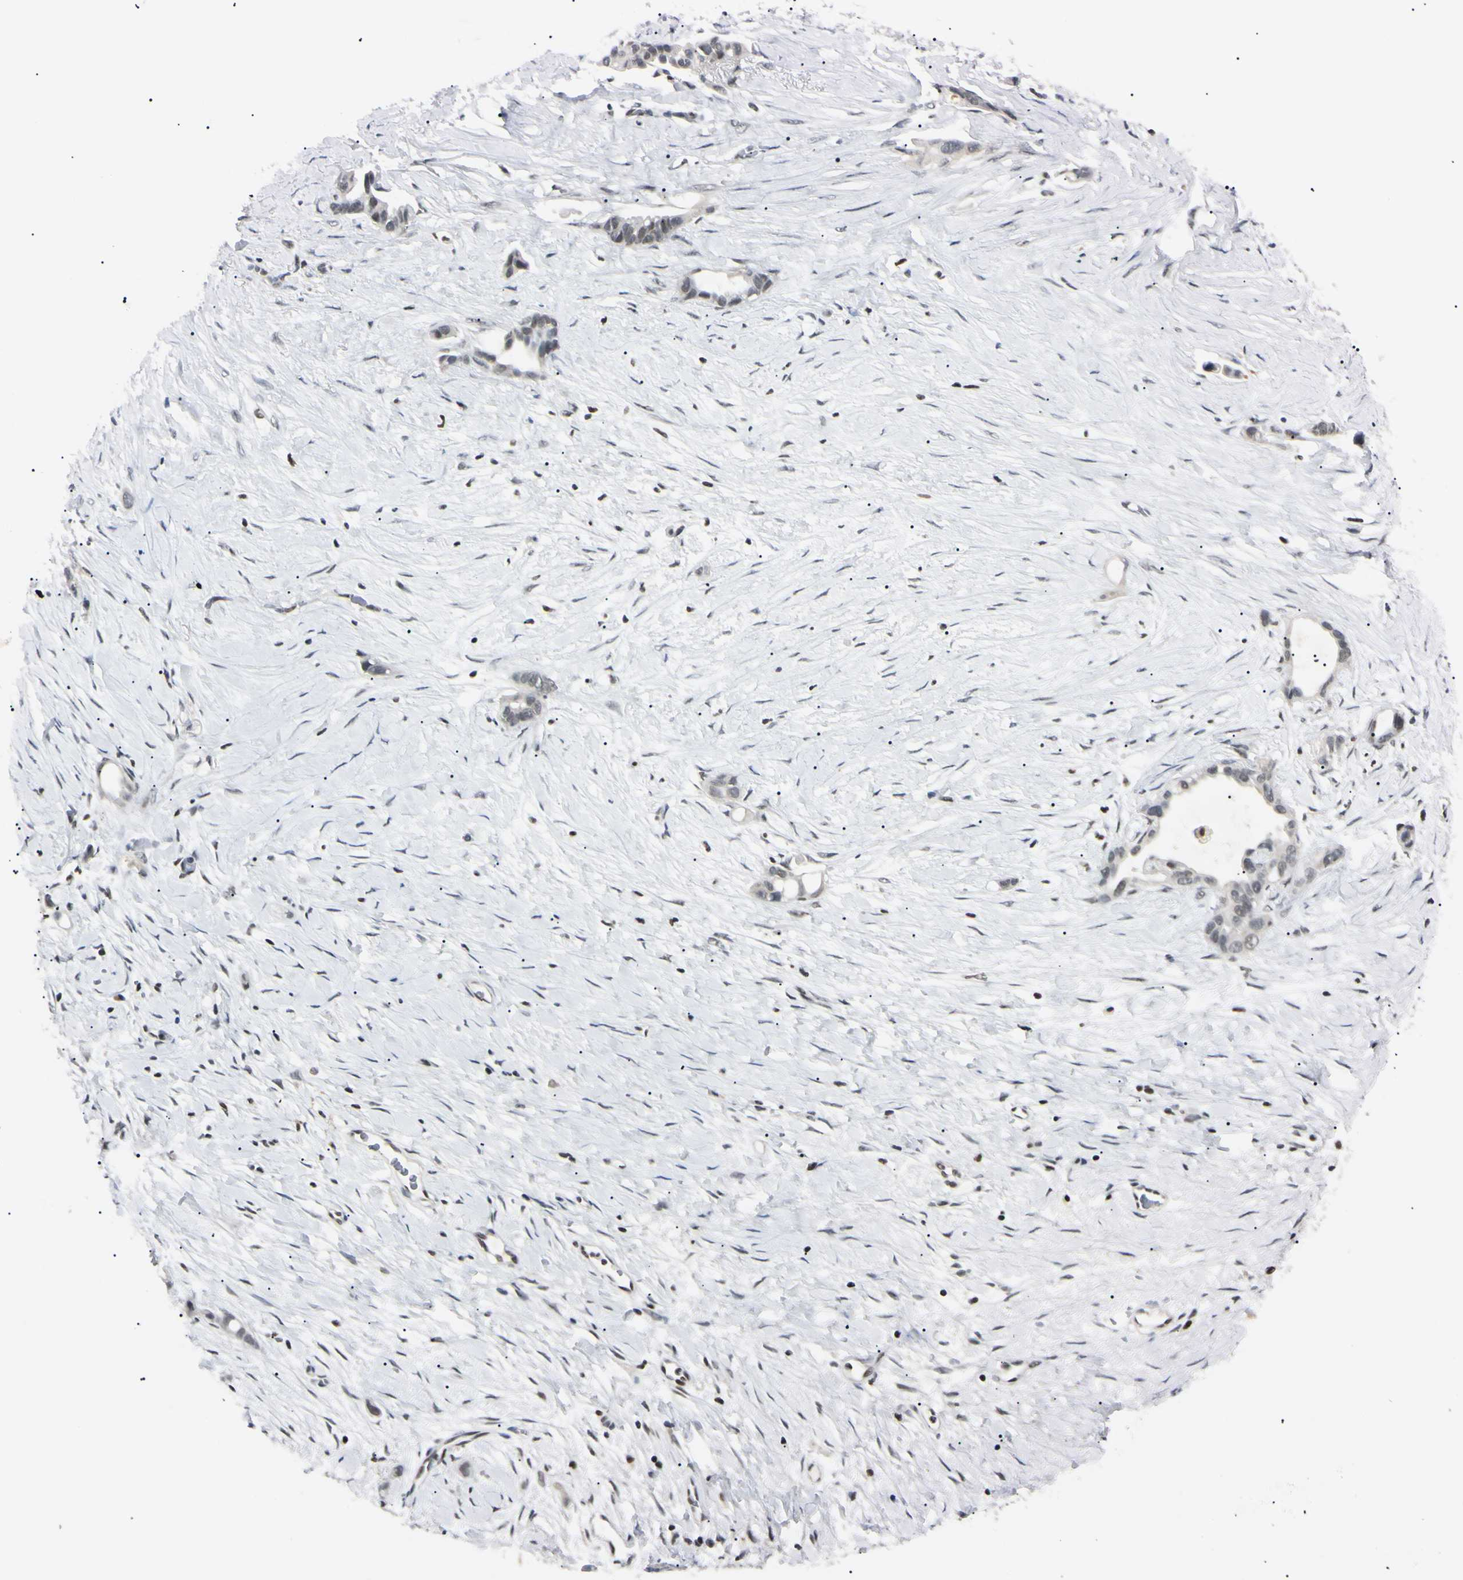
{"staining": {"intensity": "weak", "quantity": "<25%", "location": "nuclear"}, "tissue": "liver cancer", "cell_type": "Tumor cells", "image_type": "cancer", "snomed": [{"axis": "morphology", "description": "Cholangiocarcinoma"}, {"axis": "topography", "description": "Liver"}], "caption": "Immunohistochemical staining of liver cholangiocarcinoma shows no significant staining in tumor cells. (DAB IHC visualized using brightfield microscopy, high magnification).", "gene": "C1orf174", "patient": {"sex": "female", "age": 65}}